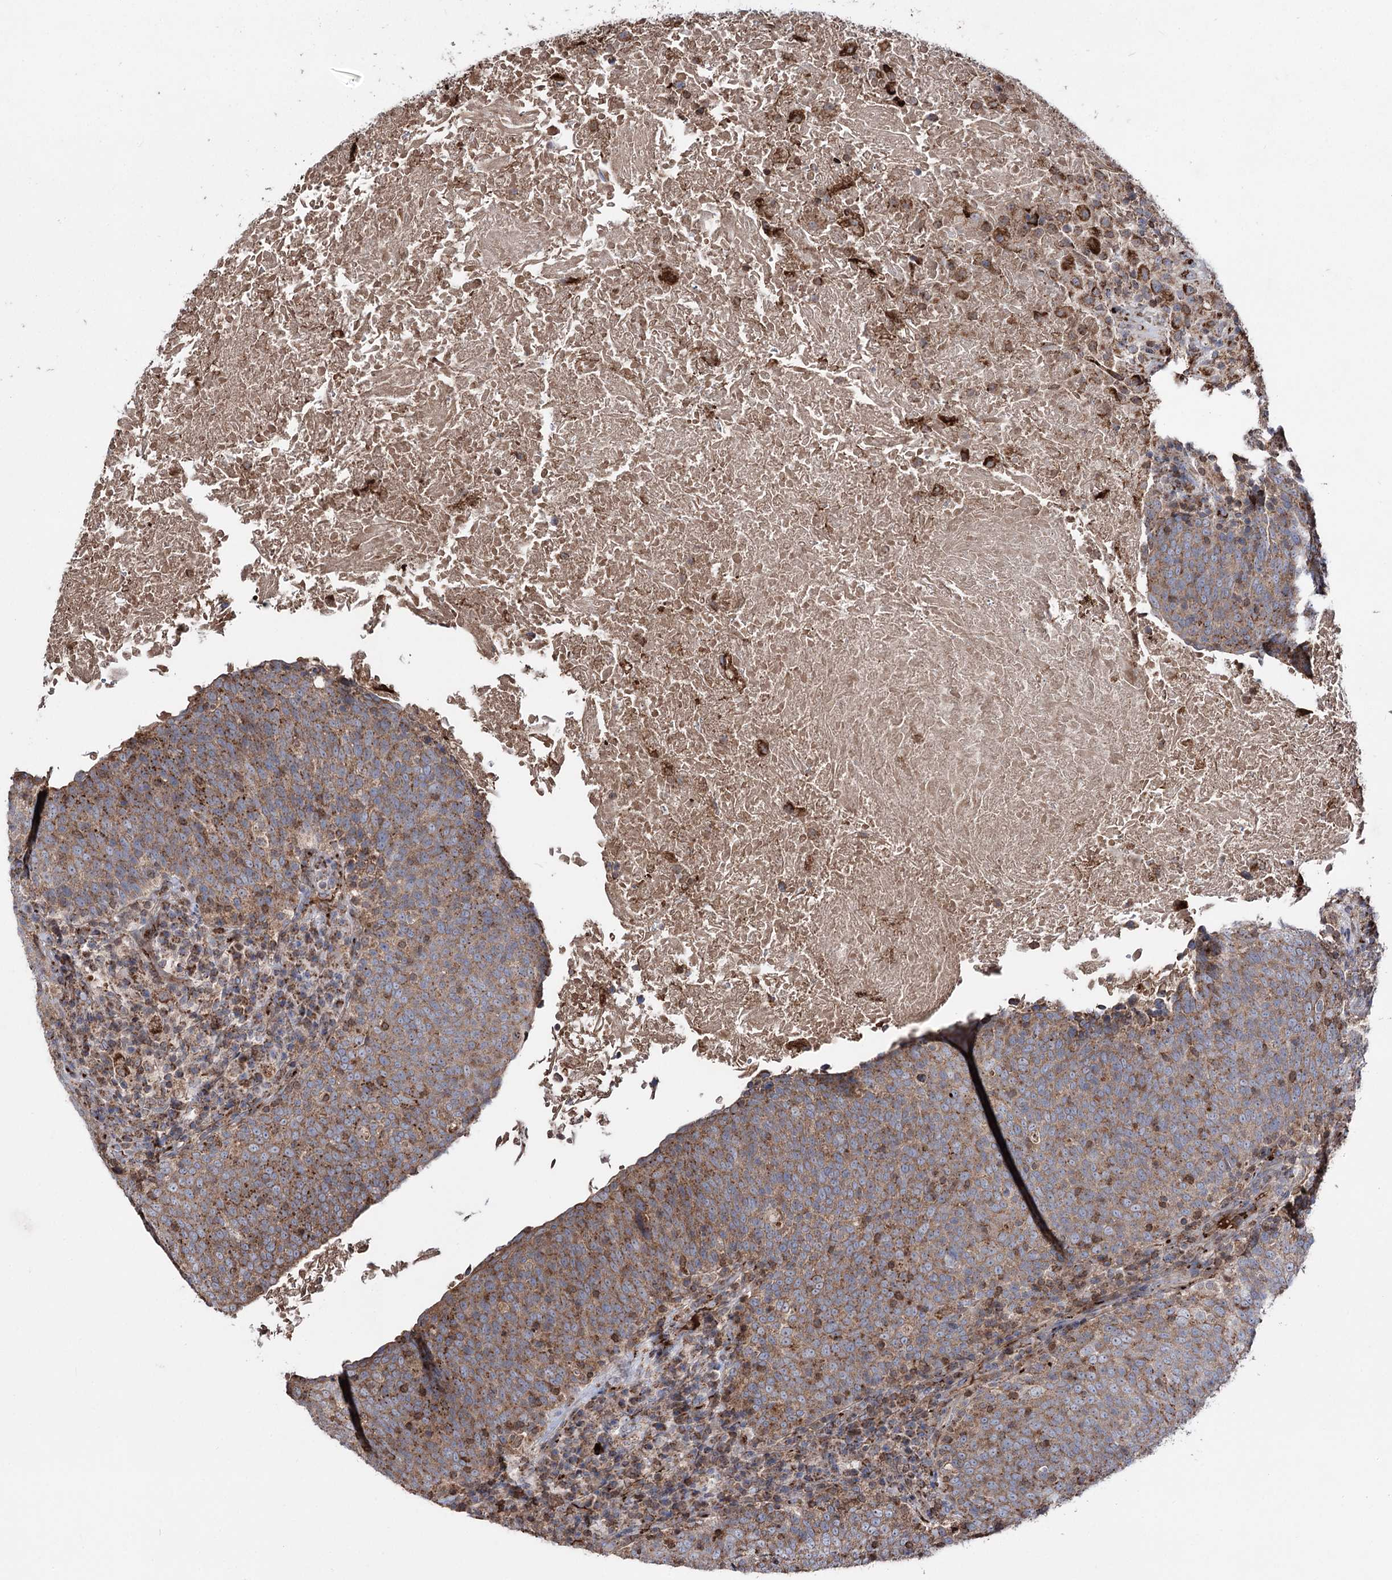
{"staining": {"intensity": "moderate", "quantity": ">75%", "location": "cytoplasmic/membranous"}, "tissue": "head and neck cancer", "cell_type": "Tumor cells", "image_type": "cancer", "snomed": [{"axis": "morphology", "description": "Squamous cell carcinoma, NOS"}, {"axis": "morphology", "description": "Squamous cell carcinoma, metastatic, NOS"}, {"axis": "topography", "description": "Lymph node"}, {"axis": "topography", "description": "Head-Neck"}], "caption": "This is a photomicrograph of IHC staining of metastatic squamous cell carcinoma (head and neck), which shows moderate staining in the cytoplasmic/membranous of tumor cells.", "gene": "ARHGAP20", "patient": {"sex": "male", "age": 62}}